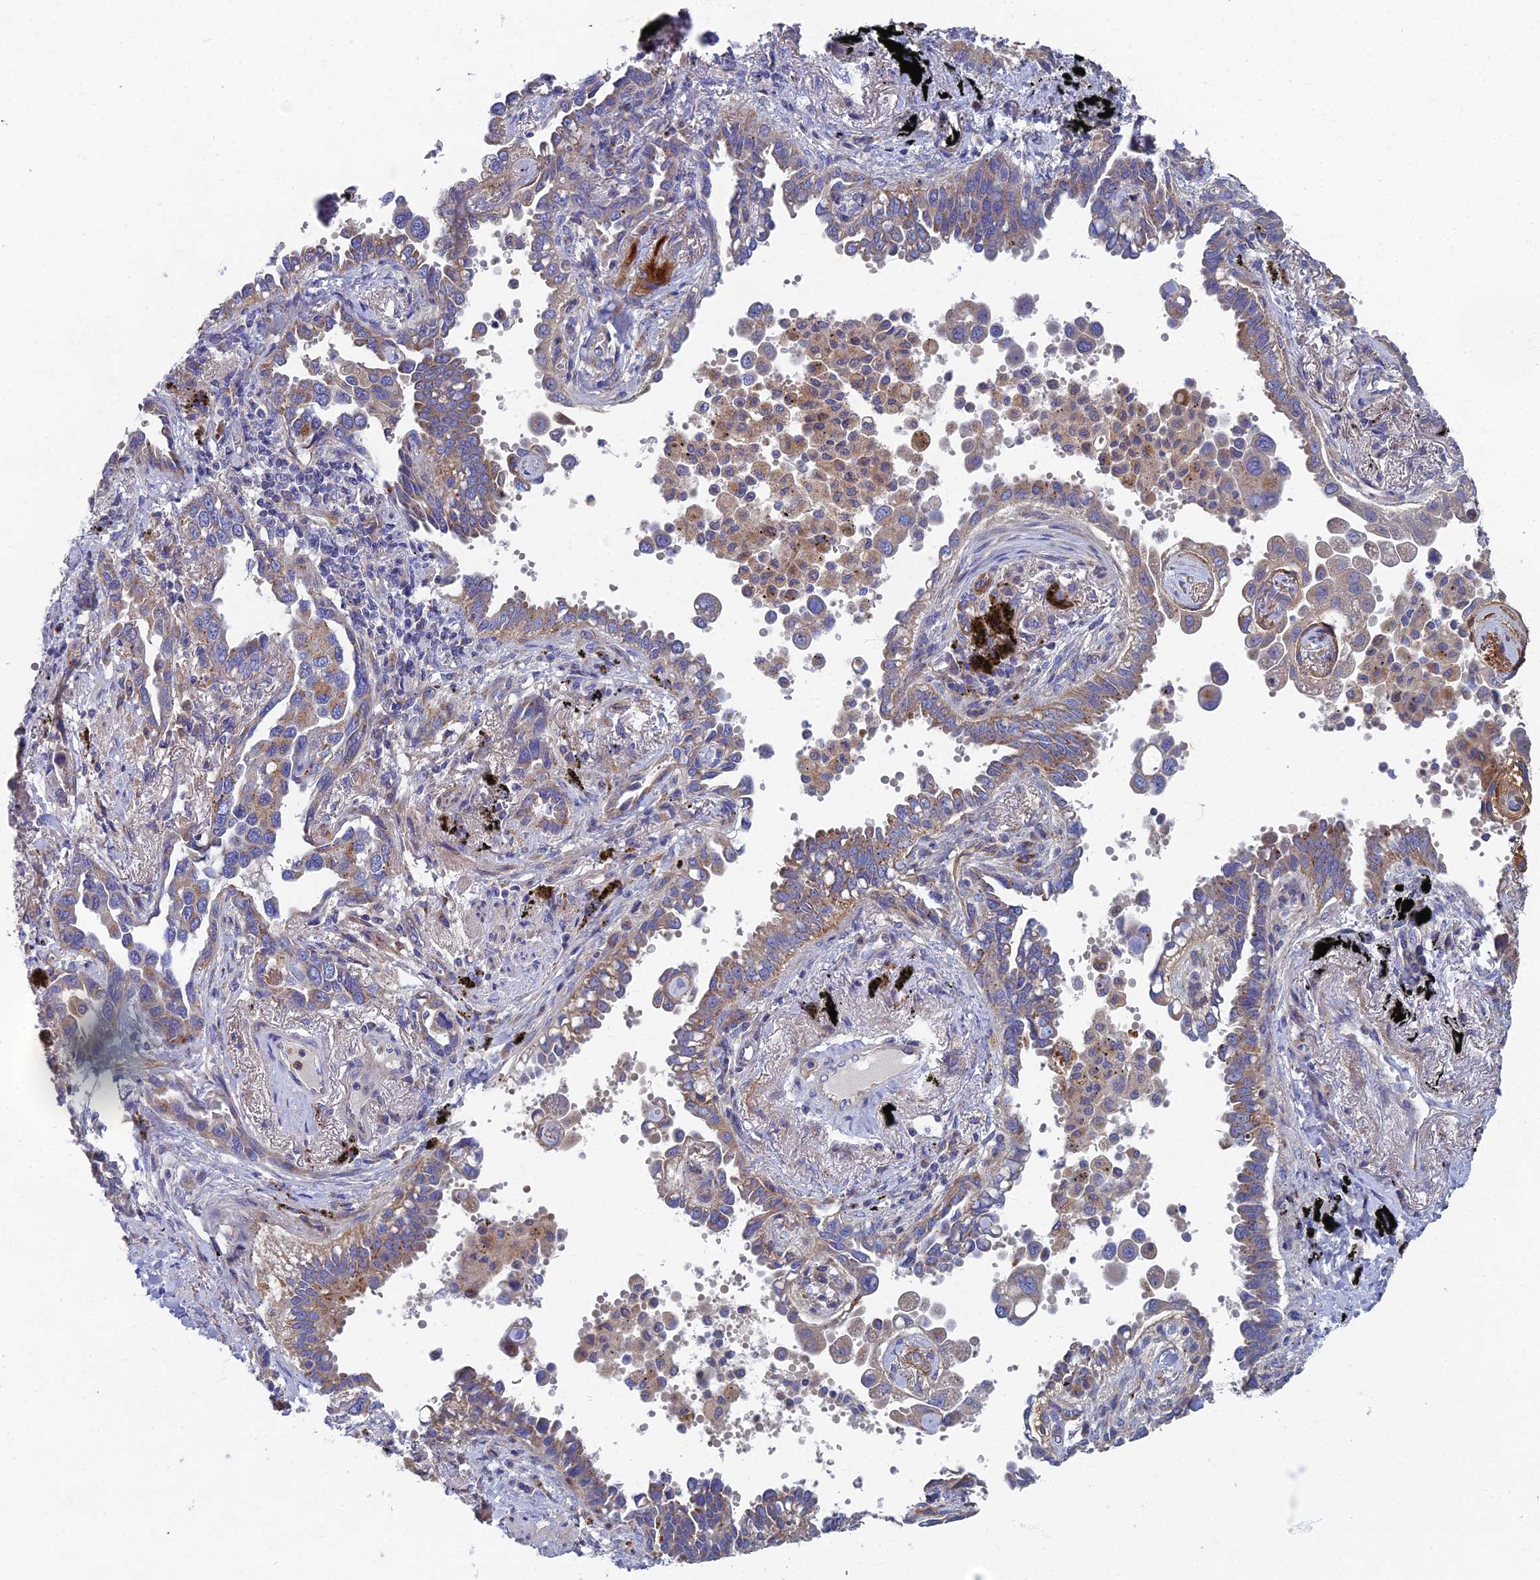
{"staining": {"intensity": "weak", "quantity": "25%-75%", "location": "cytoplasmic/membranous"}, "tissue": "lung cancer", "cell_type": "Tumor cells", "image_type": "cancer", "snomed": [{"axis": "morphology", "description": "Adenocarcinoma, NOS"}, {"axis": "topography", "description": "Lung"}], "caption": "Tumor cells exhibit low levels of weak cytoplasmic/membranous staining in about 25%-75% of cells in lung adenocarcinoma.", "gene": "RNASEK", "patient": {"sex": "male", "age": 67}}